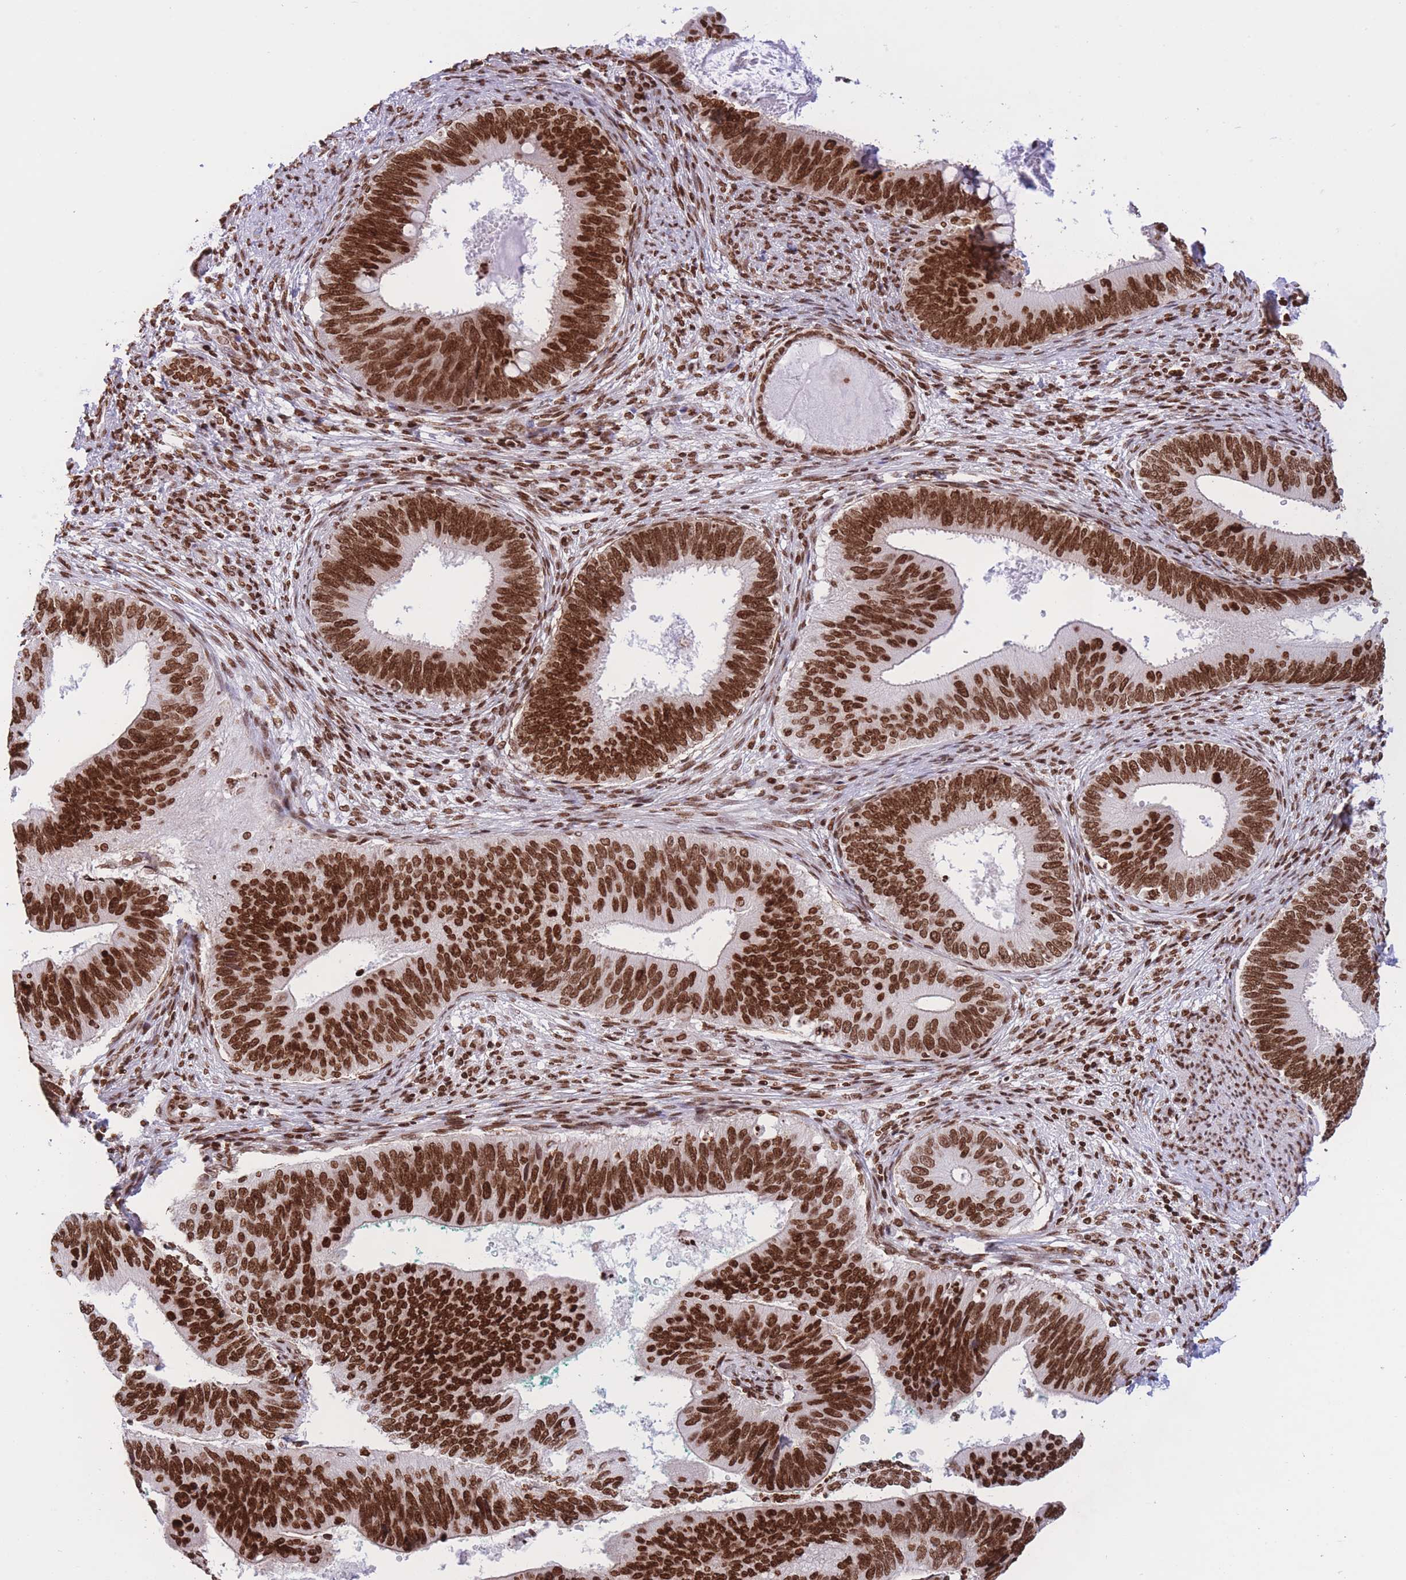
{"staining": {"intensity": "strong", "quantity": ">75%", "location": "nuclear"}, "tissue": "cervical cancer", "cell_type": "Tumor cells", "image_type": "cancer", "snomed": [{"axis": "morphology", "description": "Adenocarcinoma, NOS"}, {"axis": "topography", "description": "Cervix"}], "caption": "Adenocarcinoma (cervical) stained for a protein (brown) demonstrates strong nuclear positive staining in approximately >75% of tumor cells.", "gene": "H2BC11", "patient": {"sex": "female", "age": 42}}